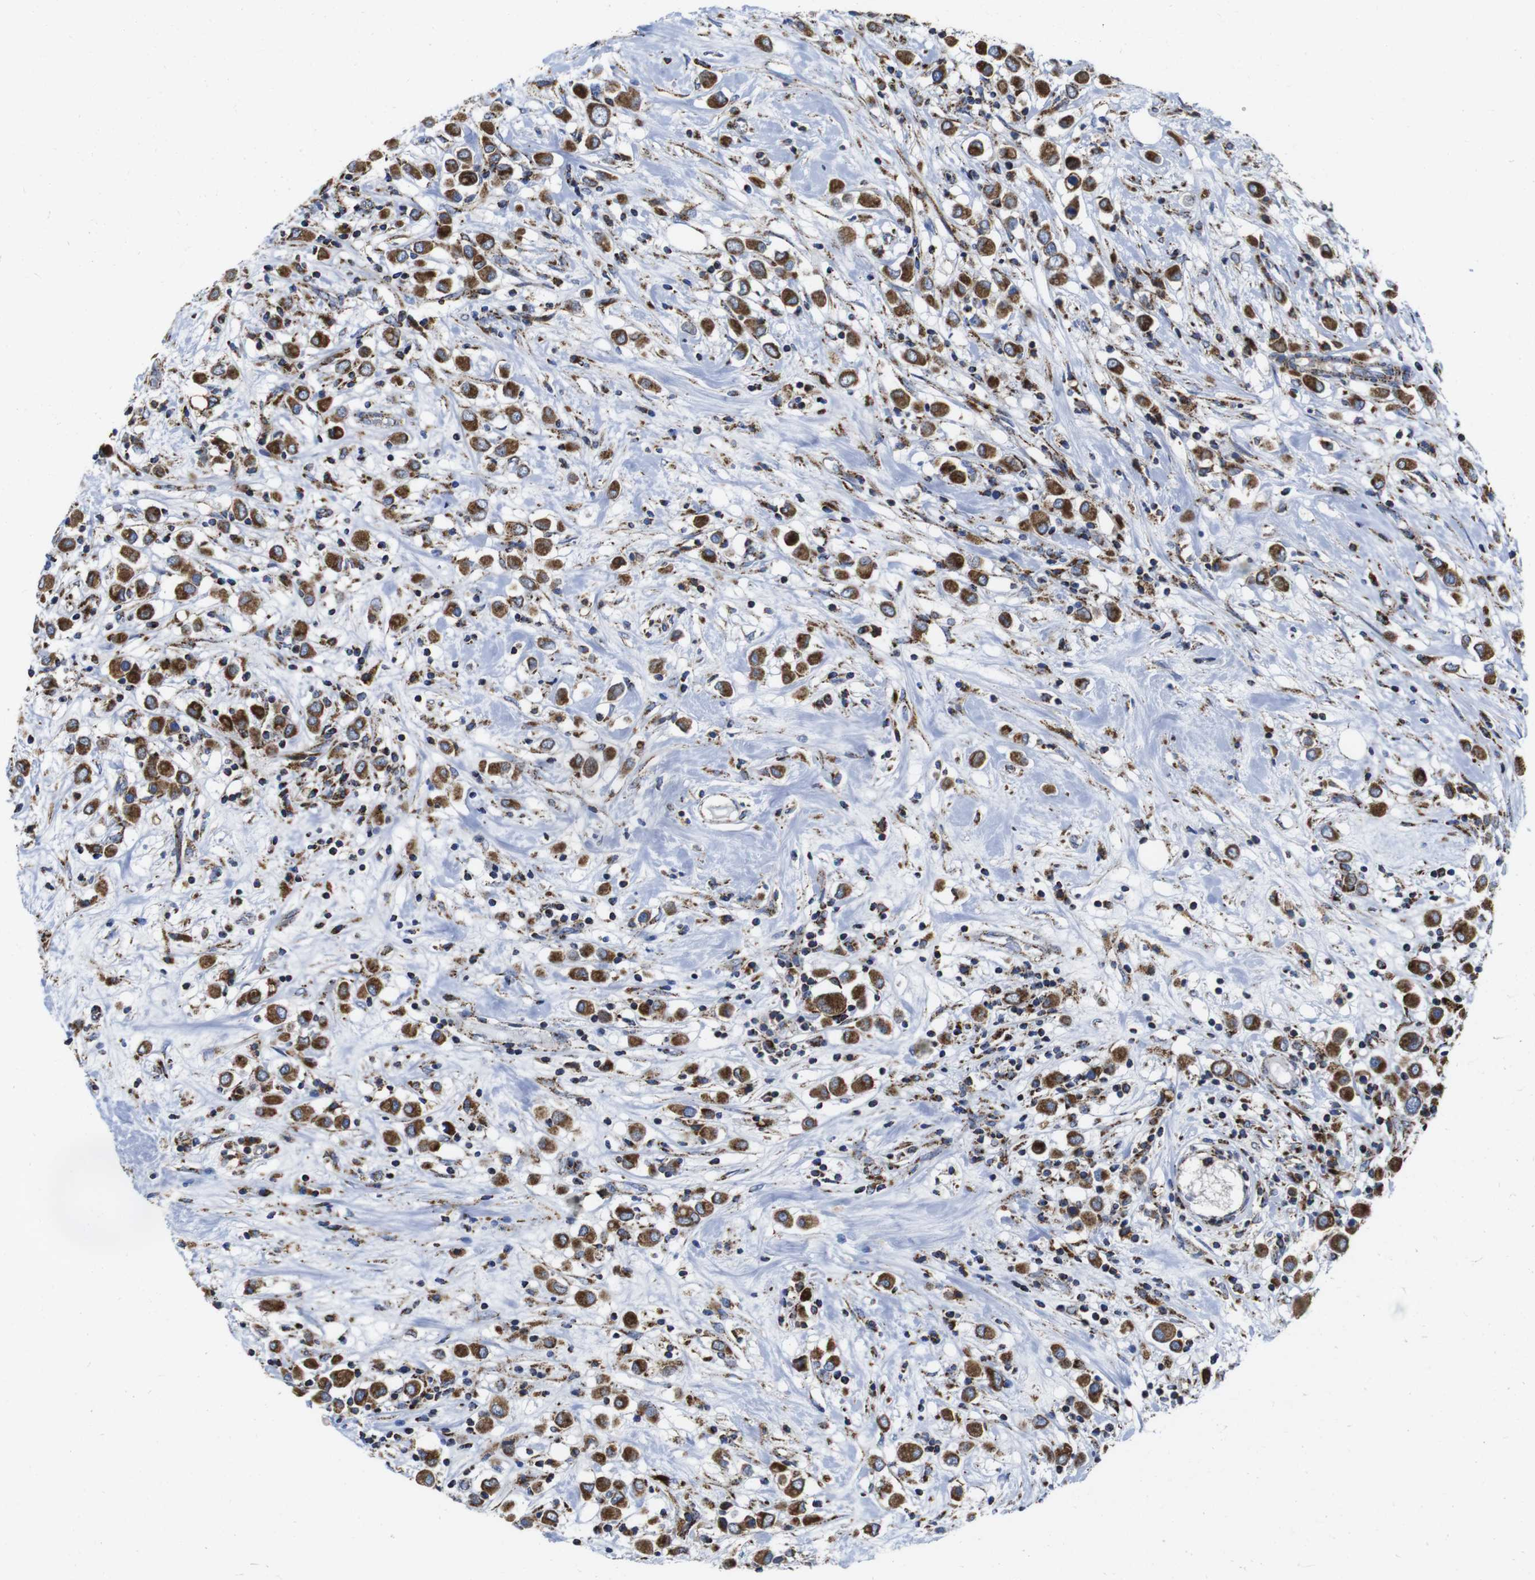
{"staining": {"intensity": "strong", "quantity": ">75%", "location": "cytoplasmic/membranous"}, "tissue": "breast cancer", "cell_type": "Tumor cells", "image_type": "cancer", "snomed": [{"axis": "morphology", "description": "Duct carcinoma"}, {"axis": "topography", "description": "Breast"}], "caption": "Immunohistochemical staining of human breast invasive ductal carcinoma shows high levels of strong cytoplasmic/membranous staining in approximately >75% of tumor cells.", "gene": "TMEM192", "patient": {"sex": "female", "age": 61}}